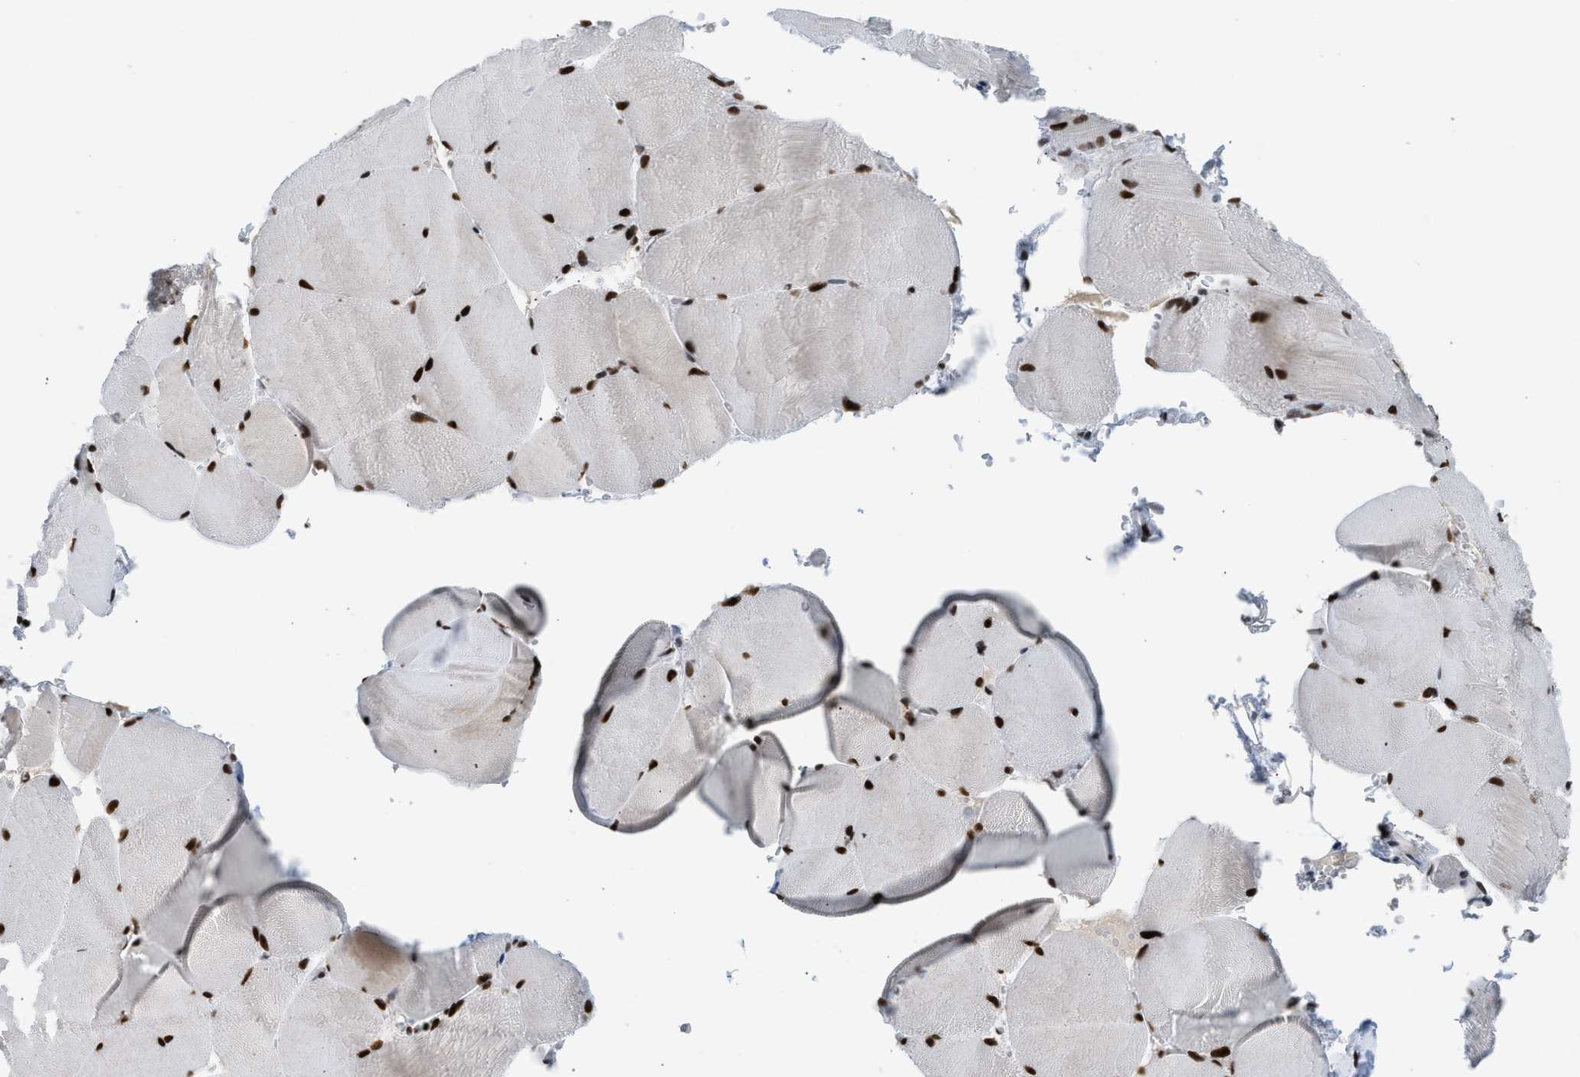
{"staining": {"intensity": "strong", "quantity": ">75%", "location": "nuclear"}, "tissue": "skeletal muscle", "cell_type": "Myocytes", "image_type": "normal", "snomed": [{"axis": "morphology", "description": "Normal tissue, NOS"}, {"axis": "topography", "description": "Skin"}, {"axis": "topography", "description": "Skeletal muscle"}], "caption": "The immunohistochemical stain shows strong nuclear staining in myocytes of normal skeletal muscle. (DAB IHC, brown staining for protein, blue staining for nuclei).", "gene": "SCAF4", "patient": {"sex": "male", "age": 83}}